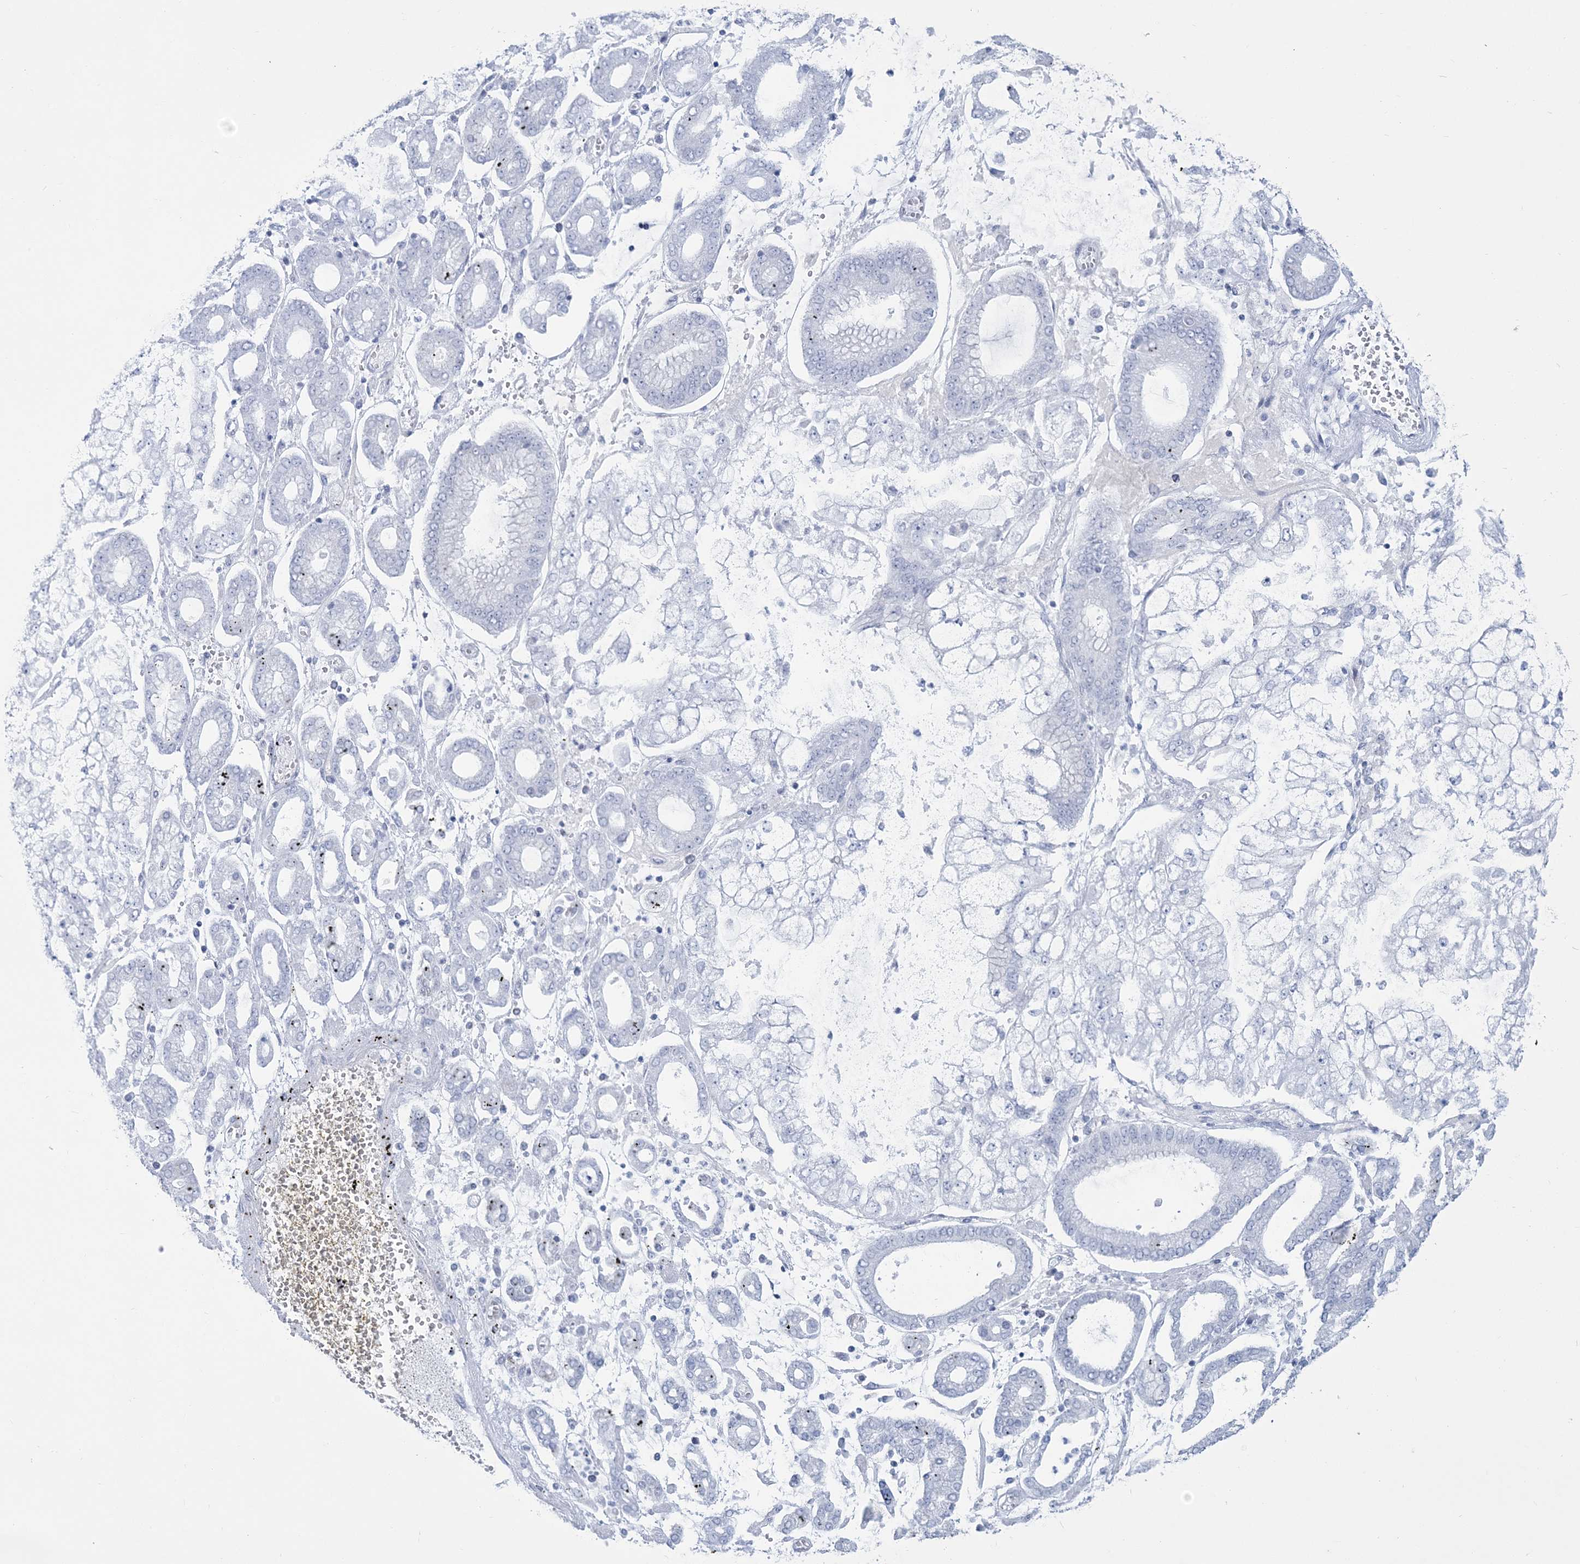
{"staining": {"intensity": "negative", "quantity": "none", "location": "none"}, "tissue": "stomach cancer", "cell_type": "Tumor cells", "image_type": "cancer", "snomed": [{"axis": "morphology", "description": "Adenocarcinoma, NOS"}, {"axis": "topography", "description": "Stomach"}], "caption": "Tumor cells show no significant protein positivity in stomach adenocarcinoma.", "gene": "ZNF843", "patient": {"sex": "male", "age": 76}}